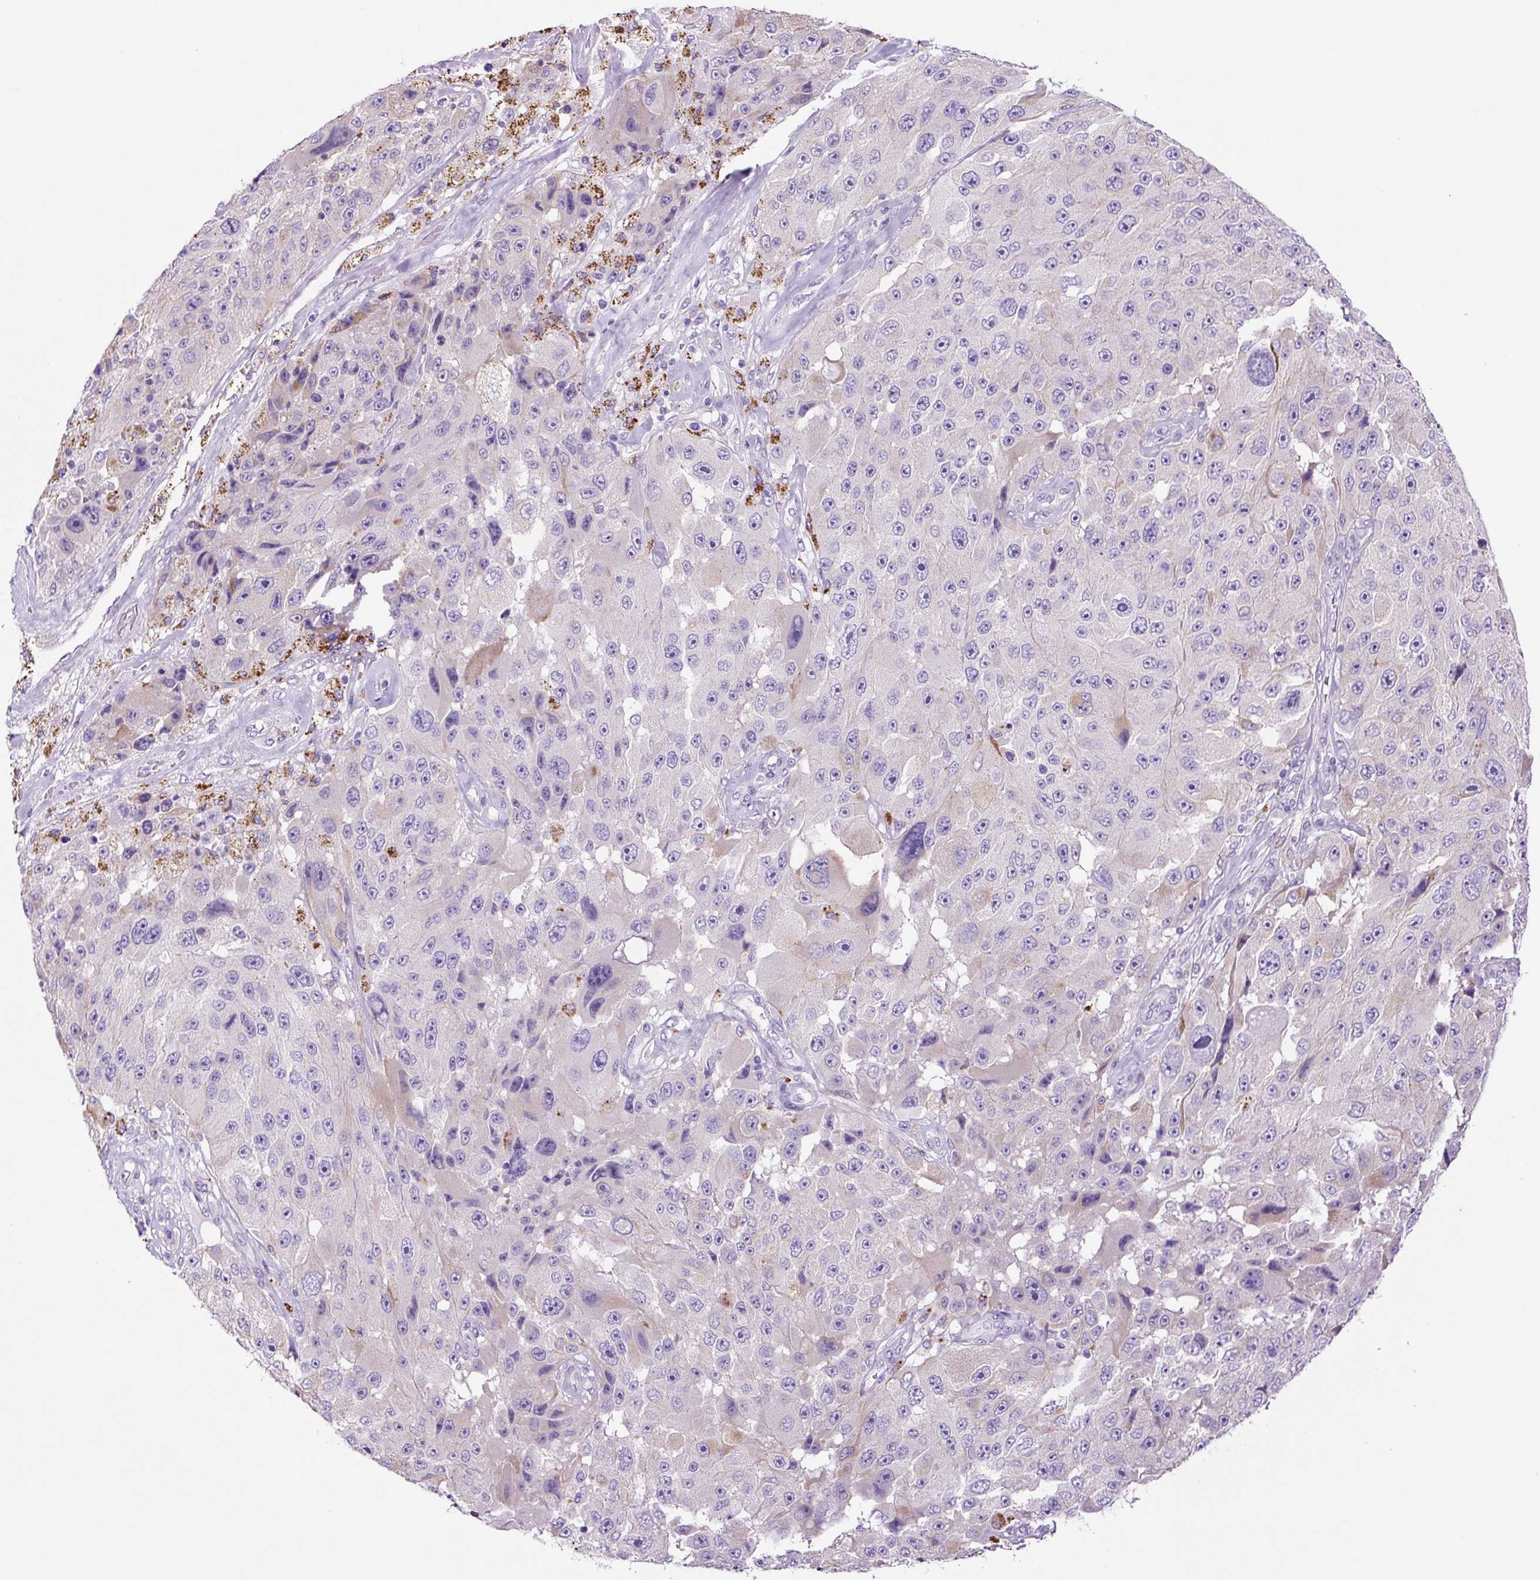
{"staining": {"intensity": "negative", "quantity": "none", "location": "none"}, "tissue": "melanoma", "cell_type": "Tumor cells", "image_type": "cancer", "snomed": [{"axis": "morphology", "description": "Malignant melanoma, Metastatic site"}, {"axis": "topography", "description": "Lymph node"}], "caption": "Tumor cells show no significant expression in malignant melanoma (metastatic site). The staining is performed using DAB brown chromogen with nuclei counter-stained in using hematoxylin.", "gene": "LCN10", "patient": {"sex": "male", "age": 62}}